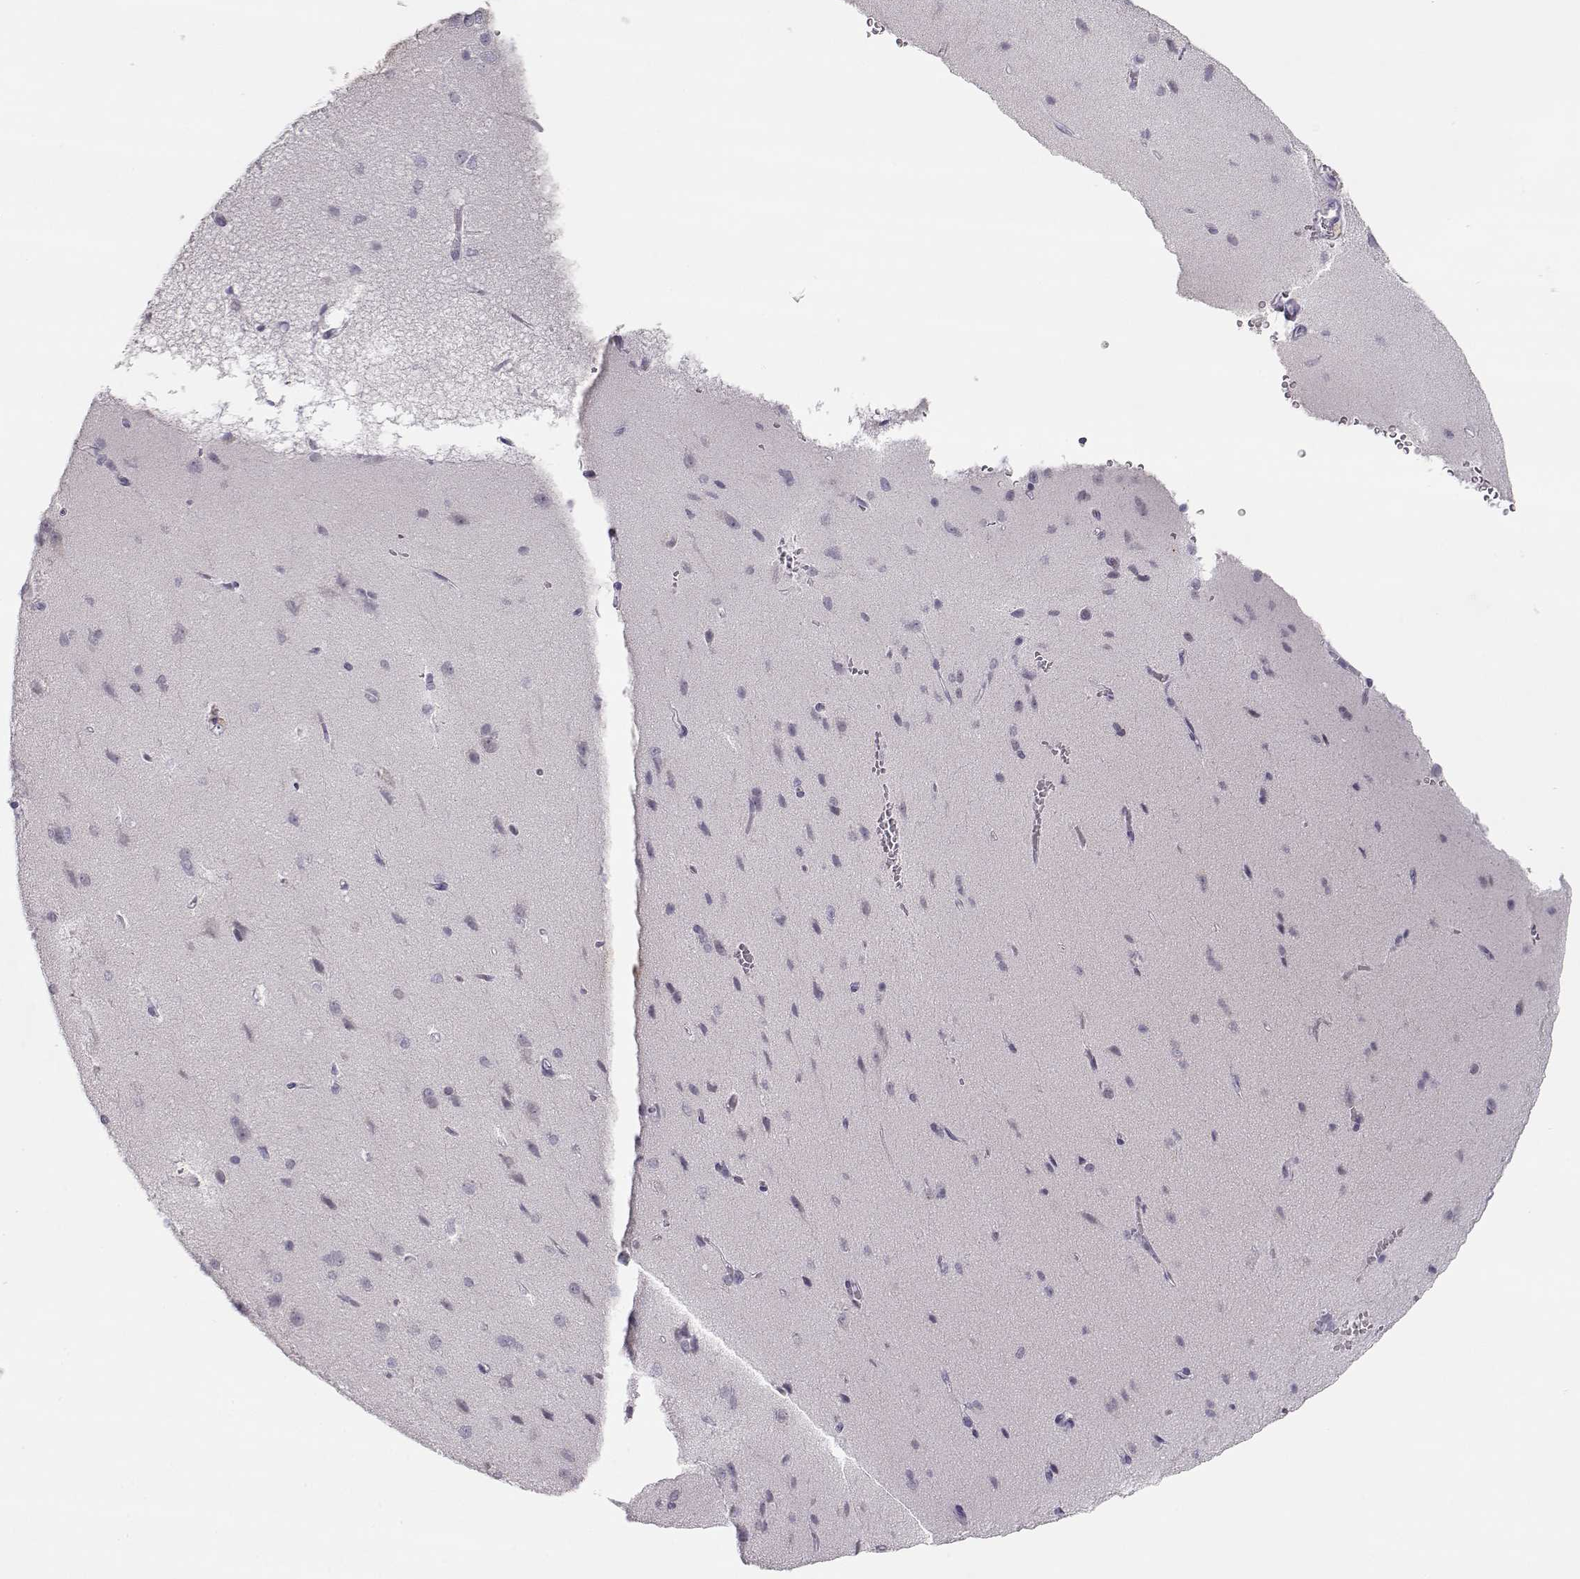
{"staining": {"intensity": "negative", "quantity": "none", "location": "none"}, "tissue": "cerebral cortex", "cell_type": "Endothelial cells", "image_type": "normal", "snomed": [{"axis": "morphology", "description": "Normal tissue, NOS"}, {"axis": "topography", "description": "Cerebral cortex"}], "caption": "Immunohistochemistry of benign cerebral cortex demonstrates no expression in endothelial cells.", "gene": "IMPG1", "patient": {"sex": "male", "age": 37}}